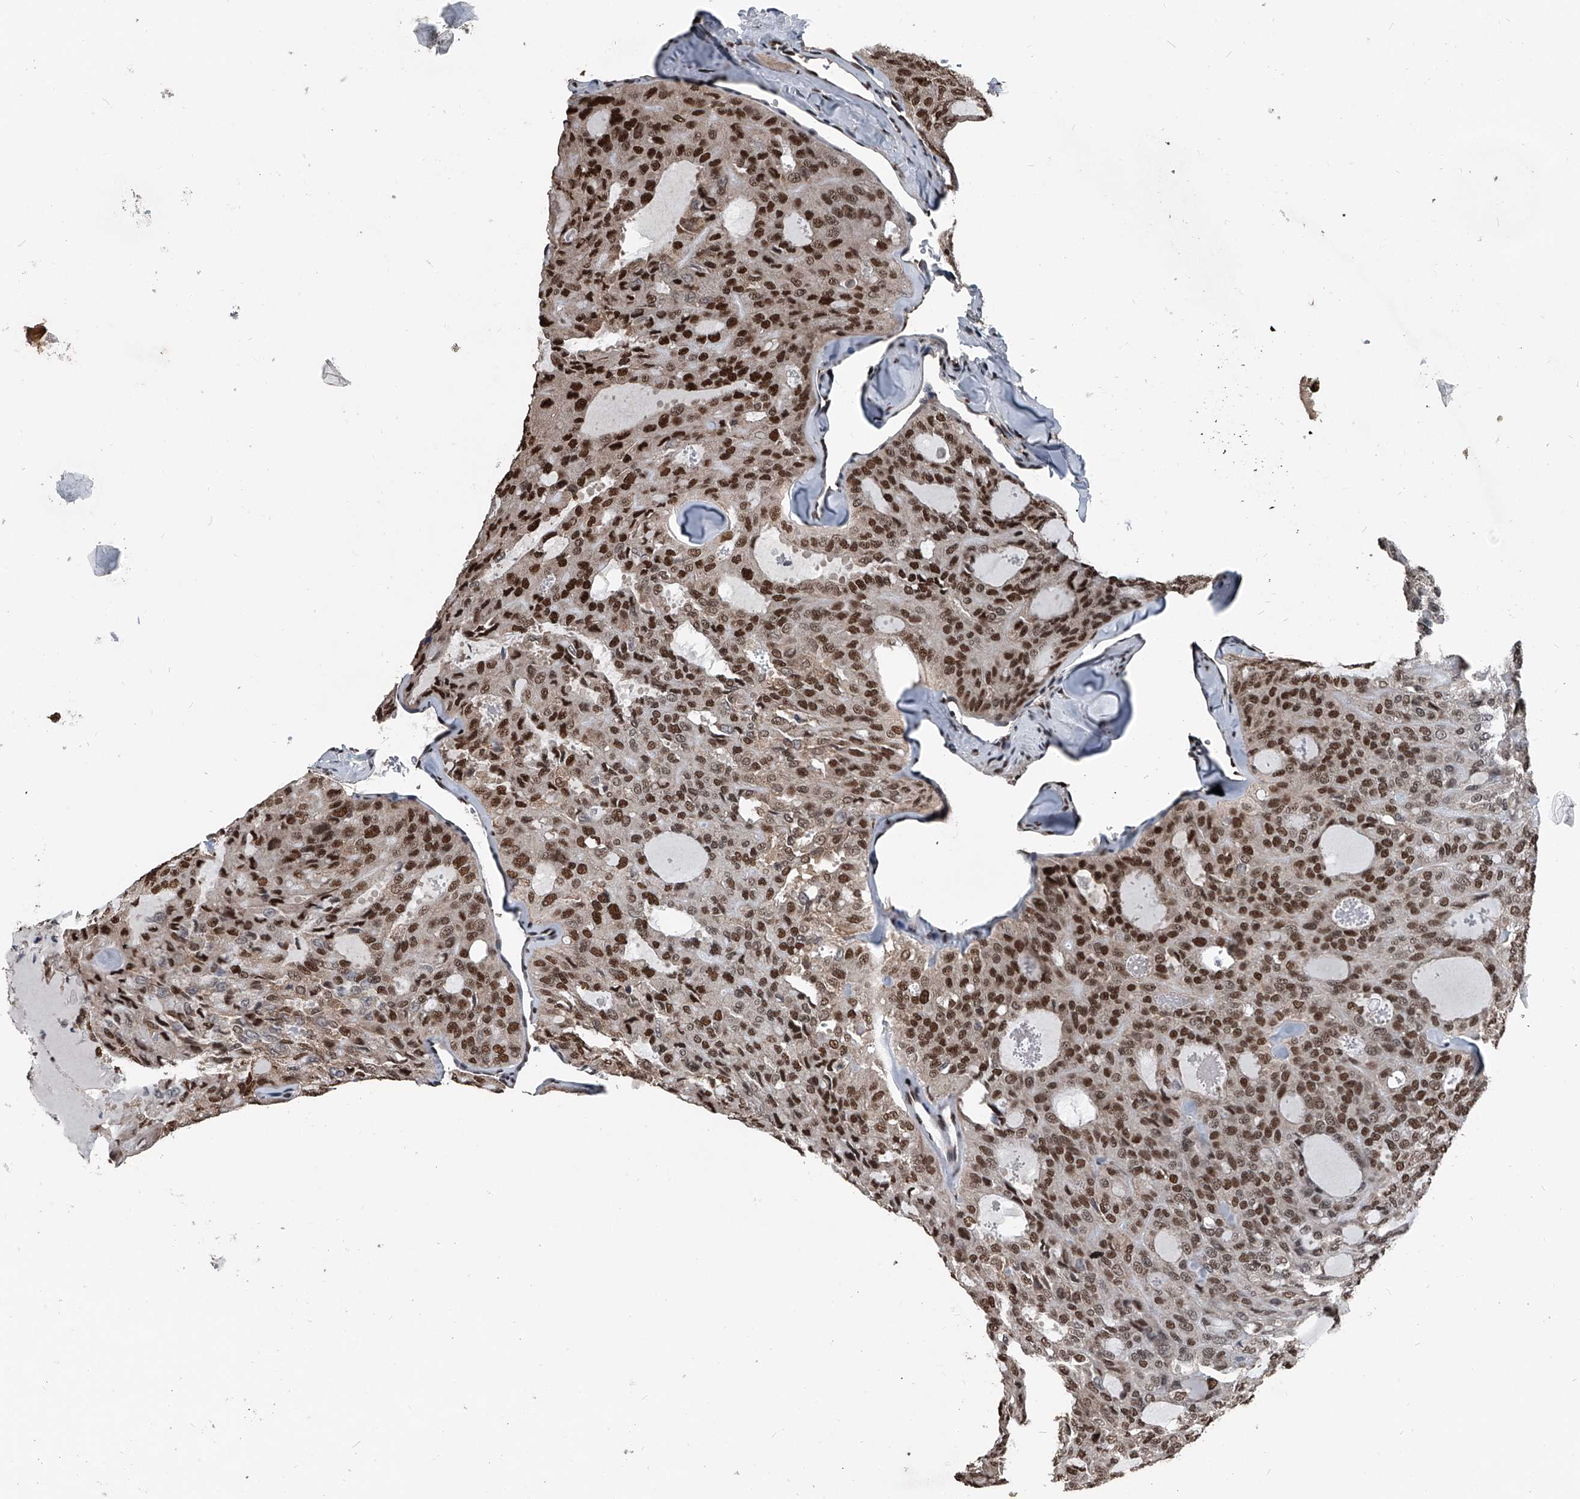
{"staining": {"intensity": "strong", "quantity": ">75%", "location": "nuclear"}, "tissue": "thyroid cancer", "cell_type": "Tumor cells", "image_type": "cancer", "snomed": [{"axis": "morphology", "description": "Follicular adenoma carcinoma, NOS"}, {"axis": "topography", "description": "Thyroid gland"}], "caption": "The image shows immunohistochemical staining of thyroid follicular adenoma carcinoma. There is strong nuclear positivity is appreciated in approximately >75% of tumor cells.", "gene": "FKBP5", "patient": {"sex": "male", "age": 75}}